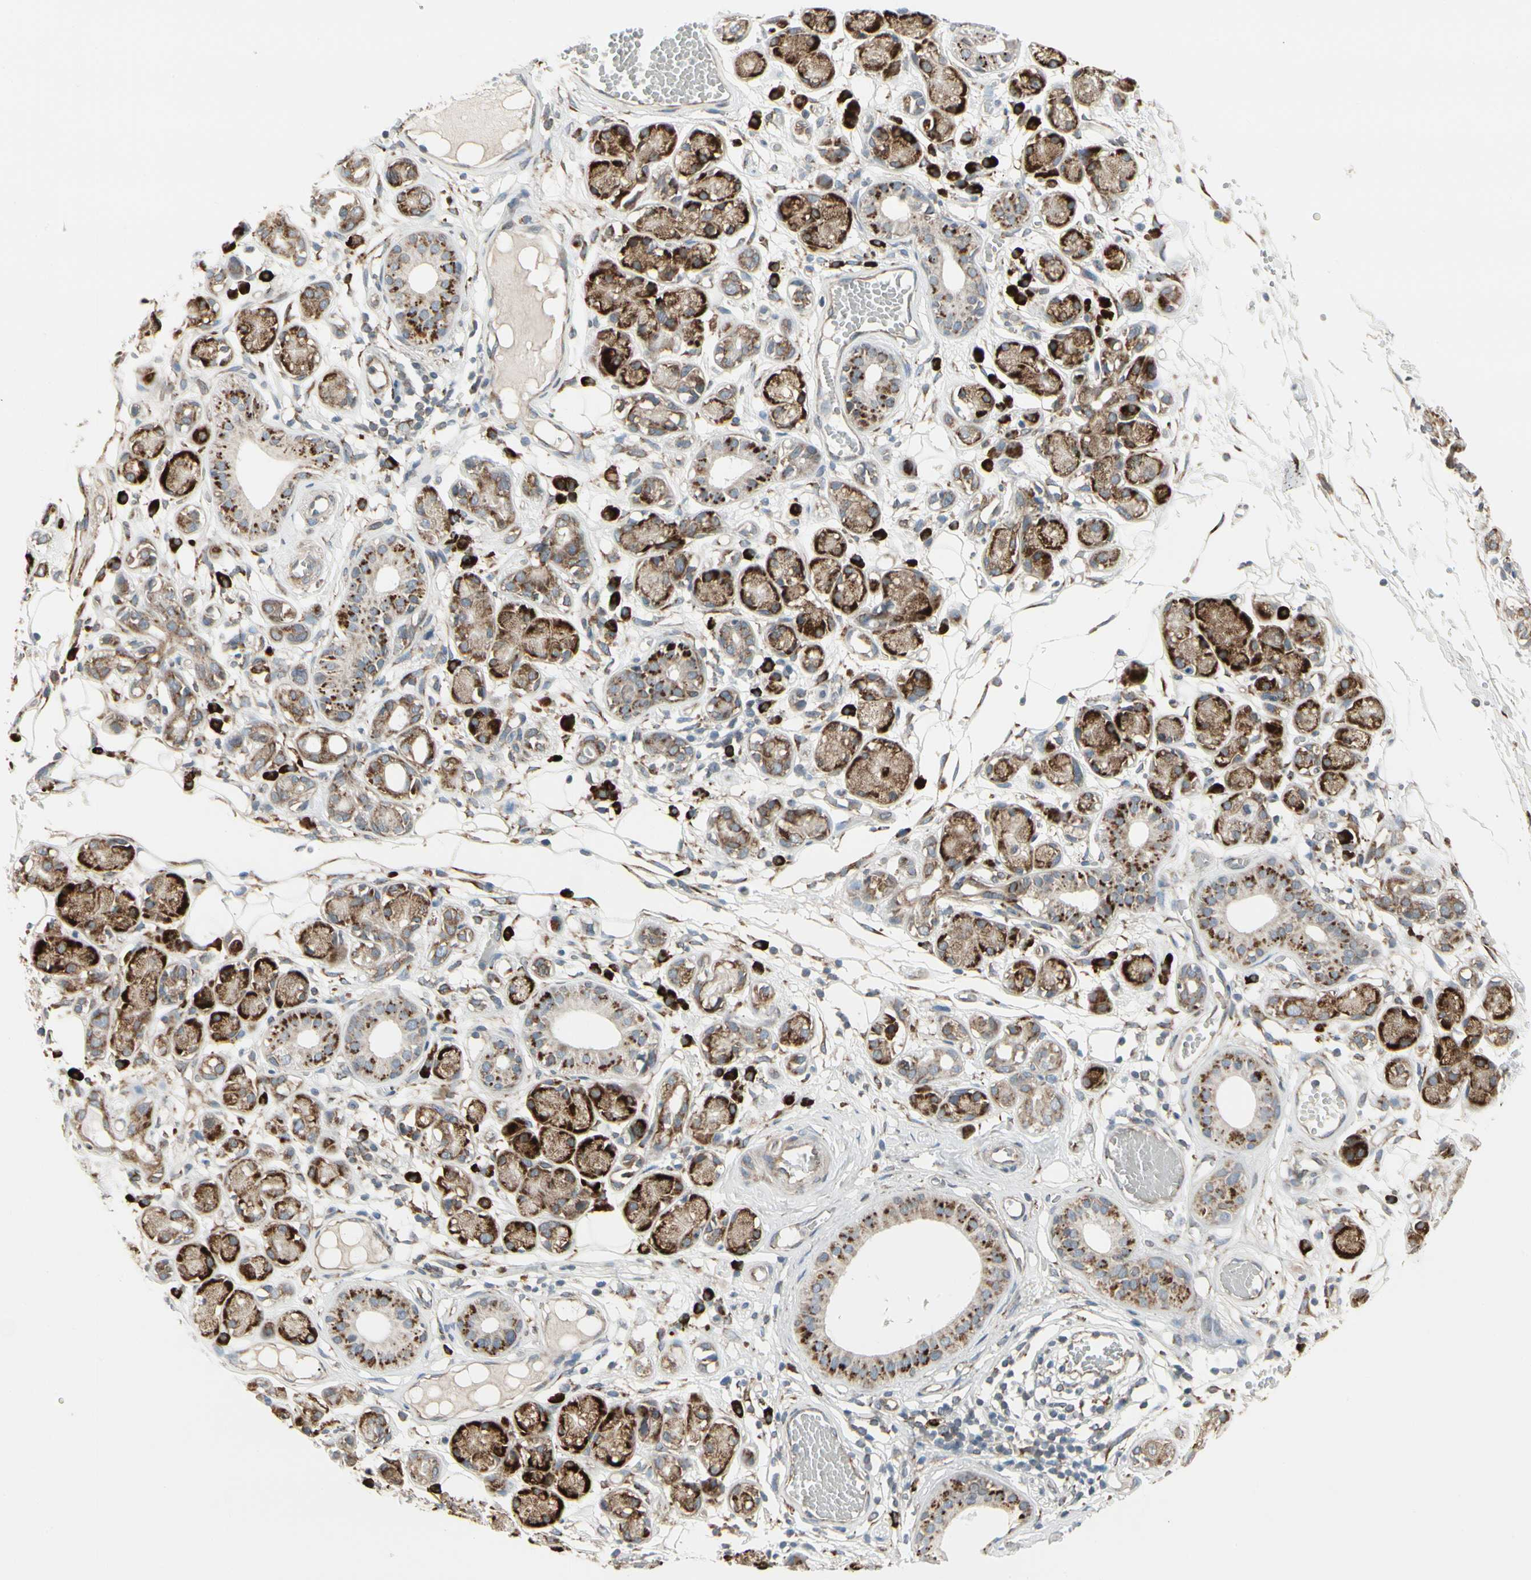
{"staining": {"intensity": "moderate", "quantity": "25%-75%", "location": "cytoplasmic/membranous"}, "tissue": "adipose tissue", "cell_type": "Adipocytes", "image_type": "normal", "snomed": [{"axis": "morphology", "description": "Normal tissue, NOS"}, {"axis": "morphology", "description": "Inflammation, NOS"}, {"axis": "topography", "description": "Vascular tissue"}, {"axis": "topography", "description": "Salivary gland"}], "caption": "IHC (DAB) staining of unremarkable human adipose tissue demonstrates moderate cytoplasmic/membranous protein positivity in approximately 25%-75% of adipocytes. The staining is performed using DAB brown chromogen to label protein expression. The nuclei are counter-stained blue using hematoxylin.", "gene": "FNDC3A", "patient": {"sex": "female", "age": 75}}